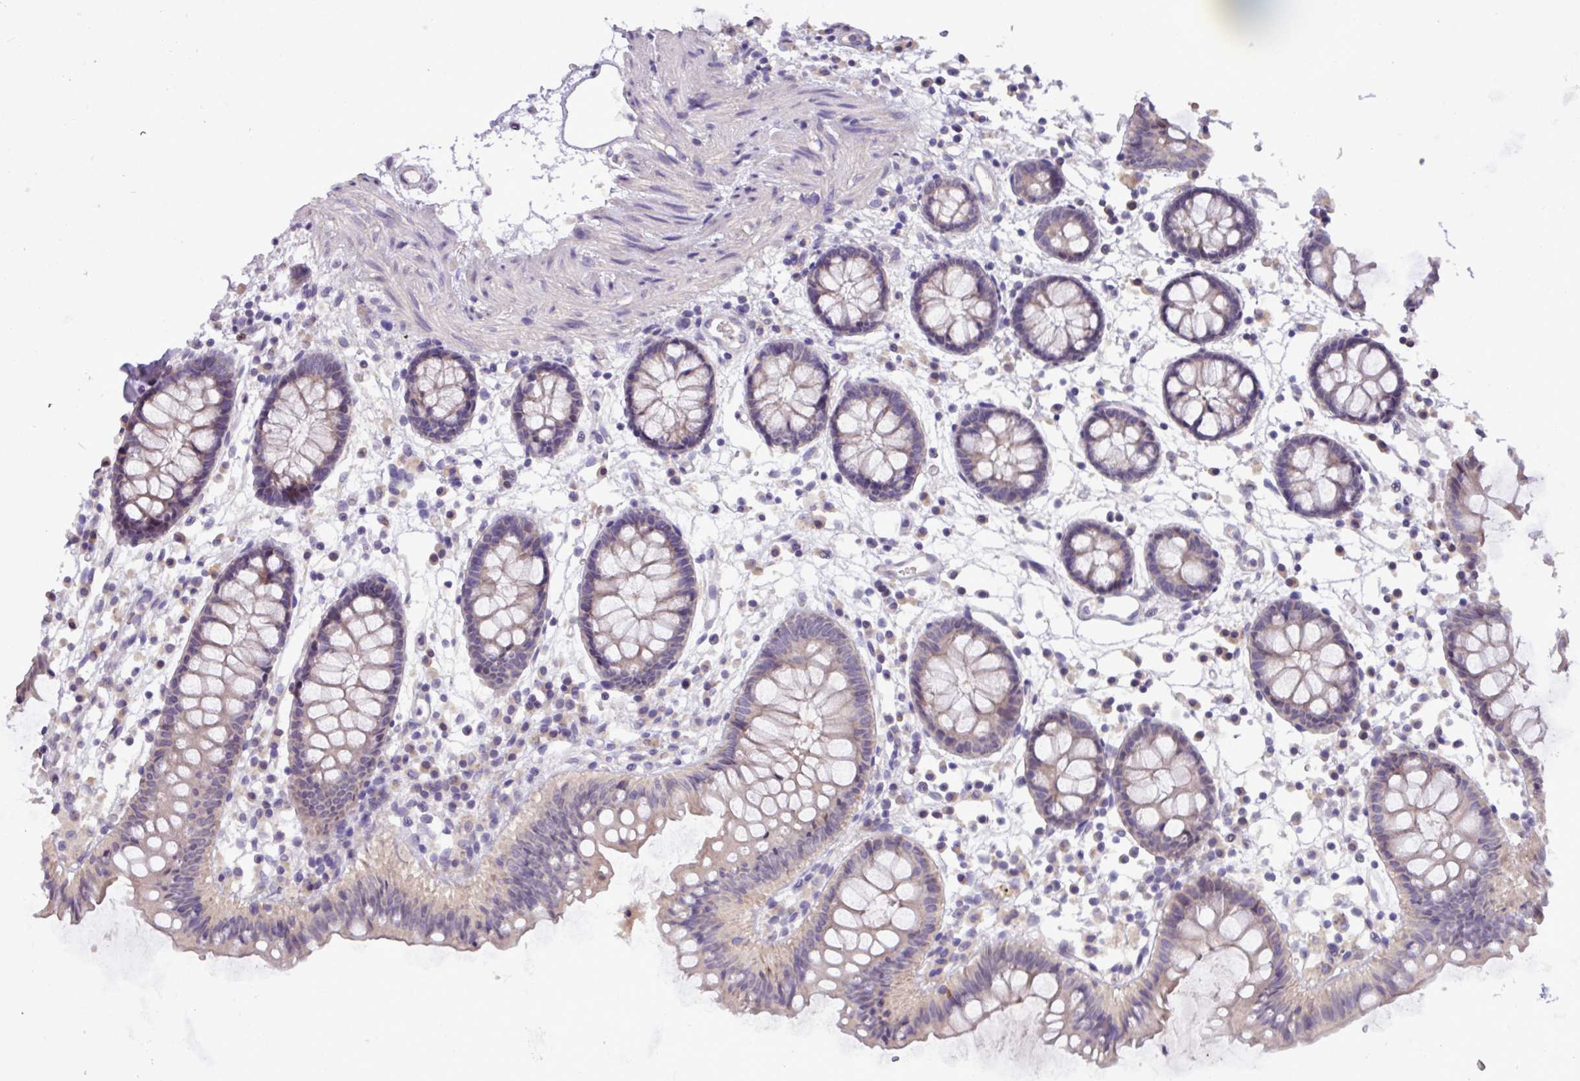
{"staining": {"intensity": "negative", "quantity": "none", "location": "none"}, "tissue": "colon", "cell_type": "Endothelial cells", "image_type": "normal", "snomed": [{"axis": "morphology", "description": "Normal tissue, NOS"}, {"axis": "topography", "description": "Colon"}], "caption": "Immunohistochemical staining of normal colon displays no significant expression in endothelial cells. (IHC, brightfield microscopy, high magnification).", "gene": "PAX8", "patient": {"sex": "female", "age": 84}}